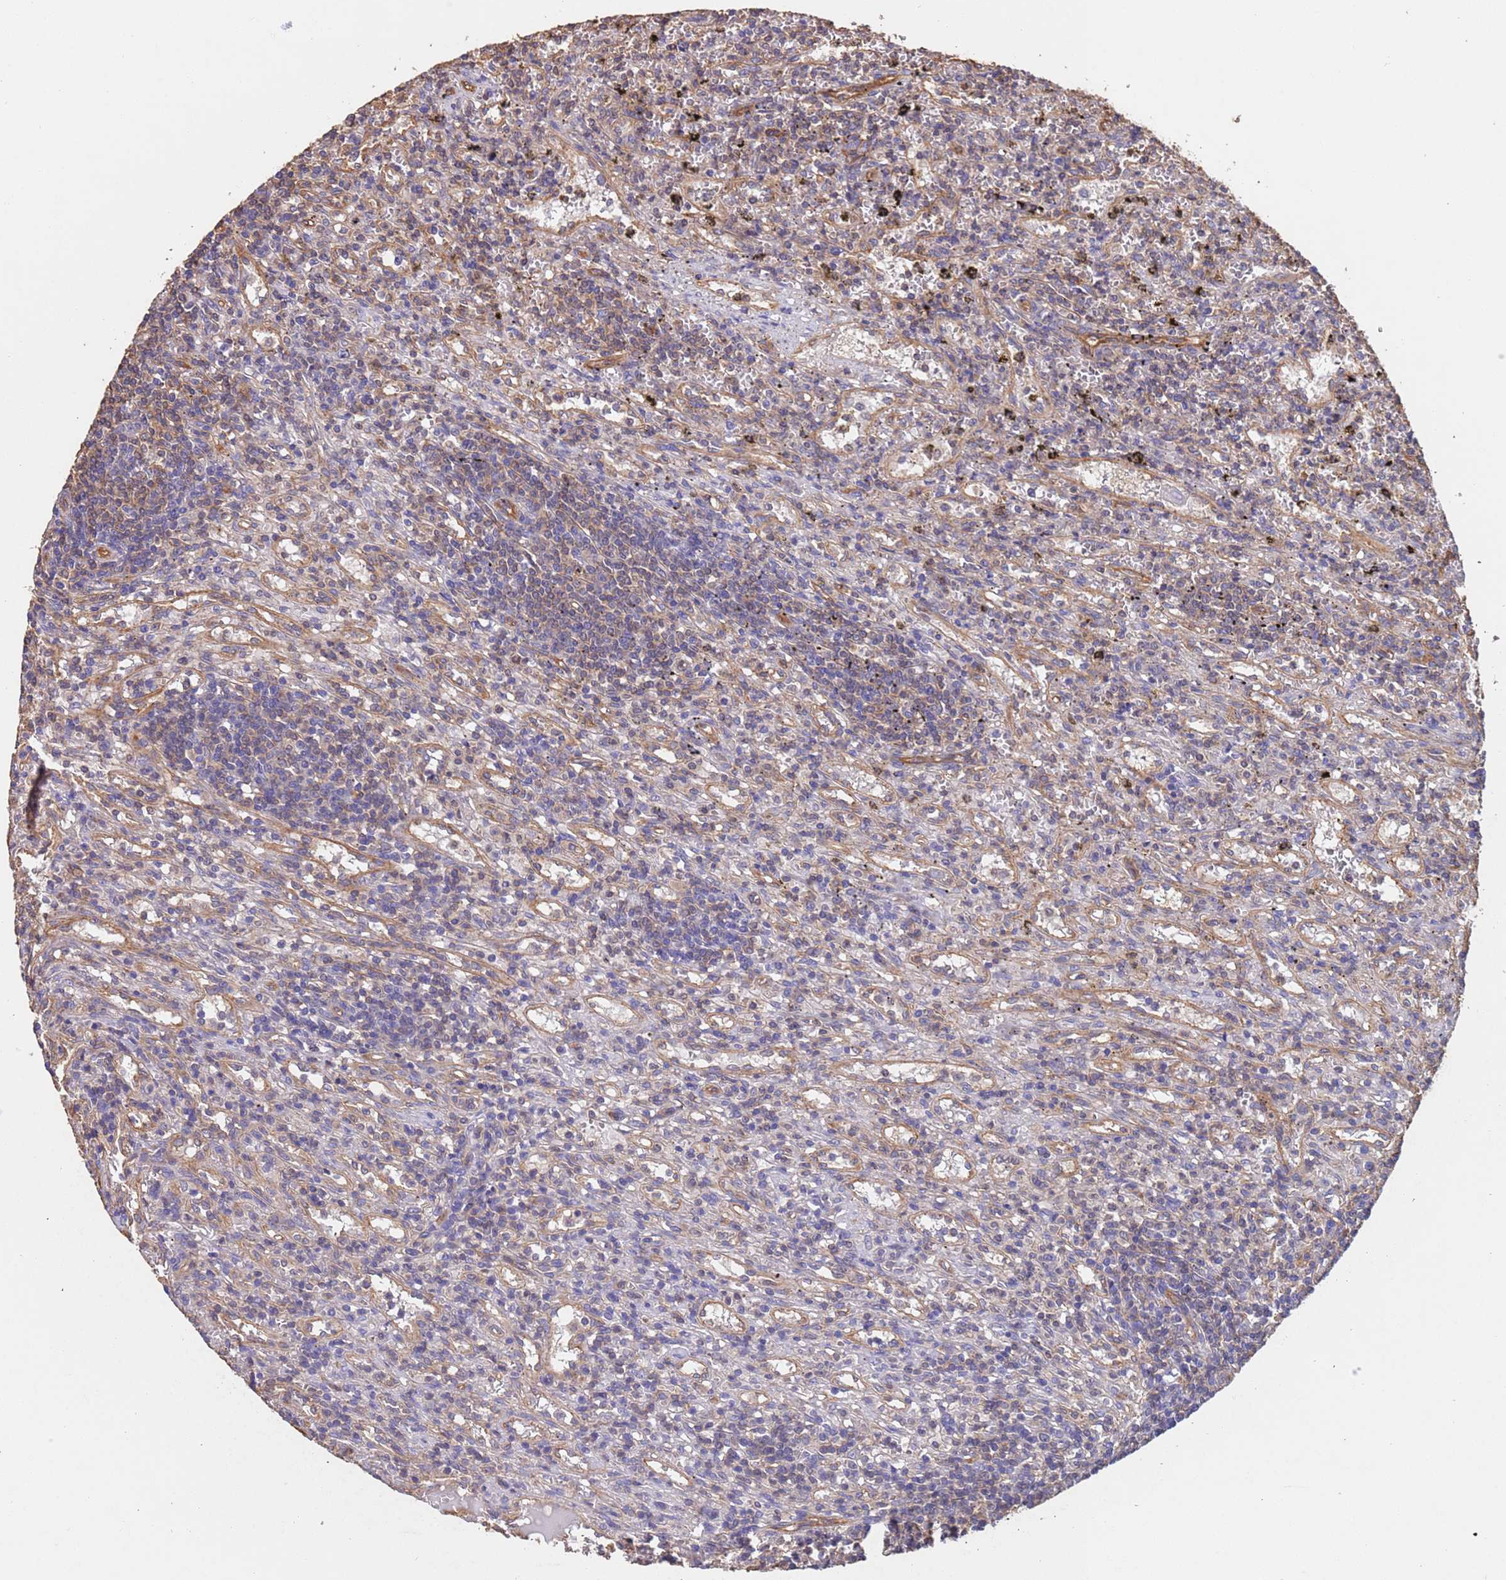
{"staining": {"intensity": "weak", "quantity": "<25%", "location": "cytoplasmic/membranous"}, "tissue": "lymphoma", "cell_type": "Tumor cells", "image_type": "cancer", "snomed": [{"axis": "morphology", "description": "Malignant lymphoma, non-Hodgkin's type, Low grade"}, {"axis": "topography", "description": "Spleen"}], "caption": "Tumor cells are negative for brown protein staining in lymphoma. The staining is performed using DAB (3,3'-diaminobenzidine) brown chromogen with nuclei counter-stained in using hematoxylin.", "gene": "MTX3", "patient": {"sex": "male", "age": 76}}